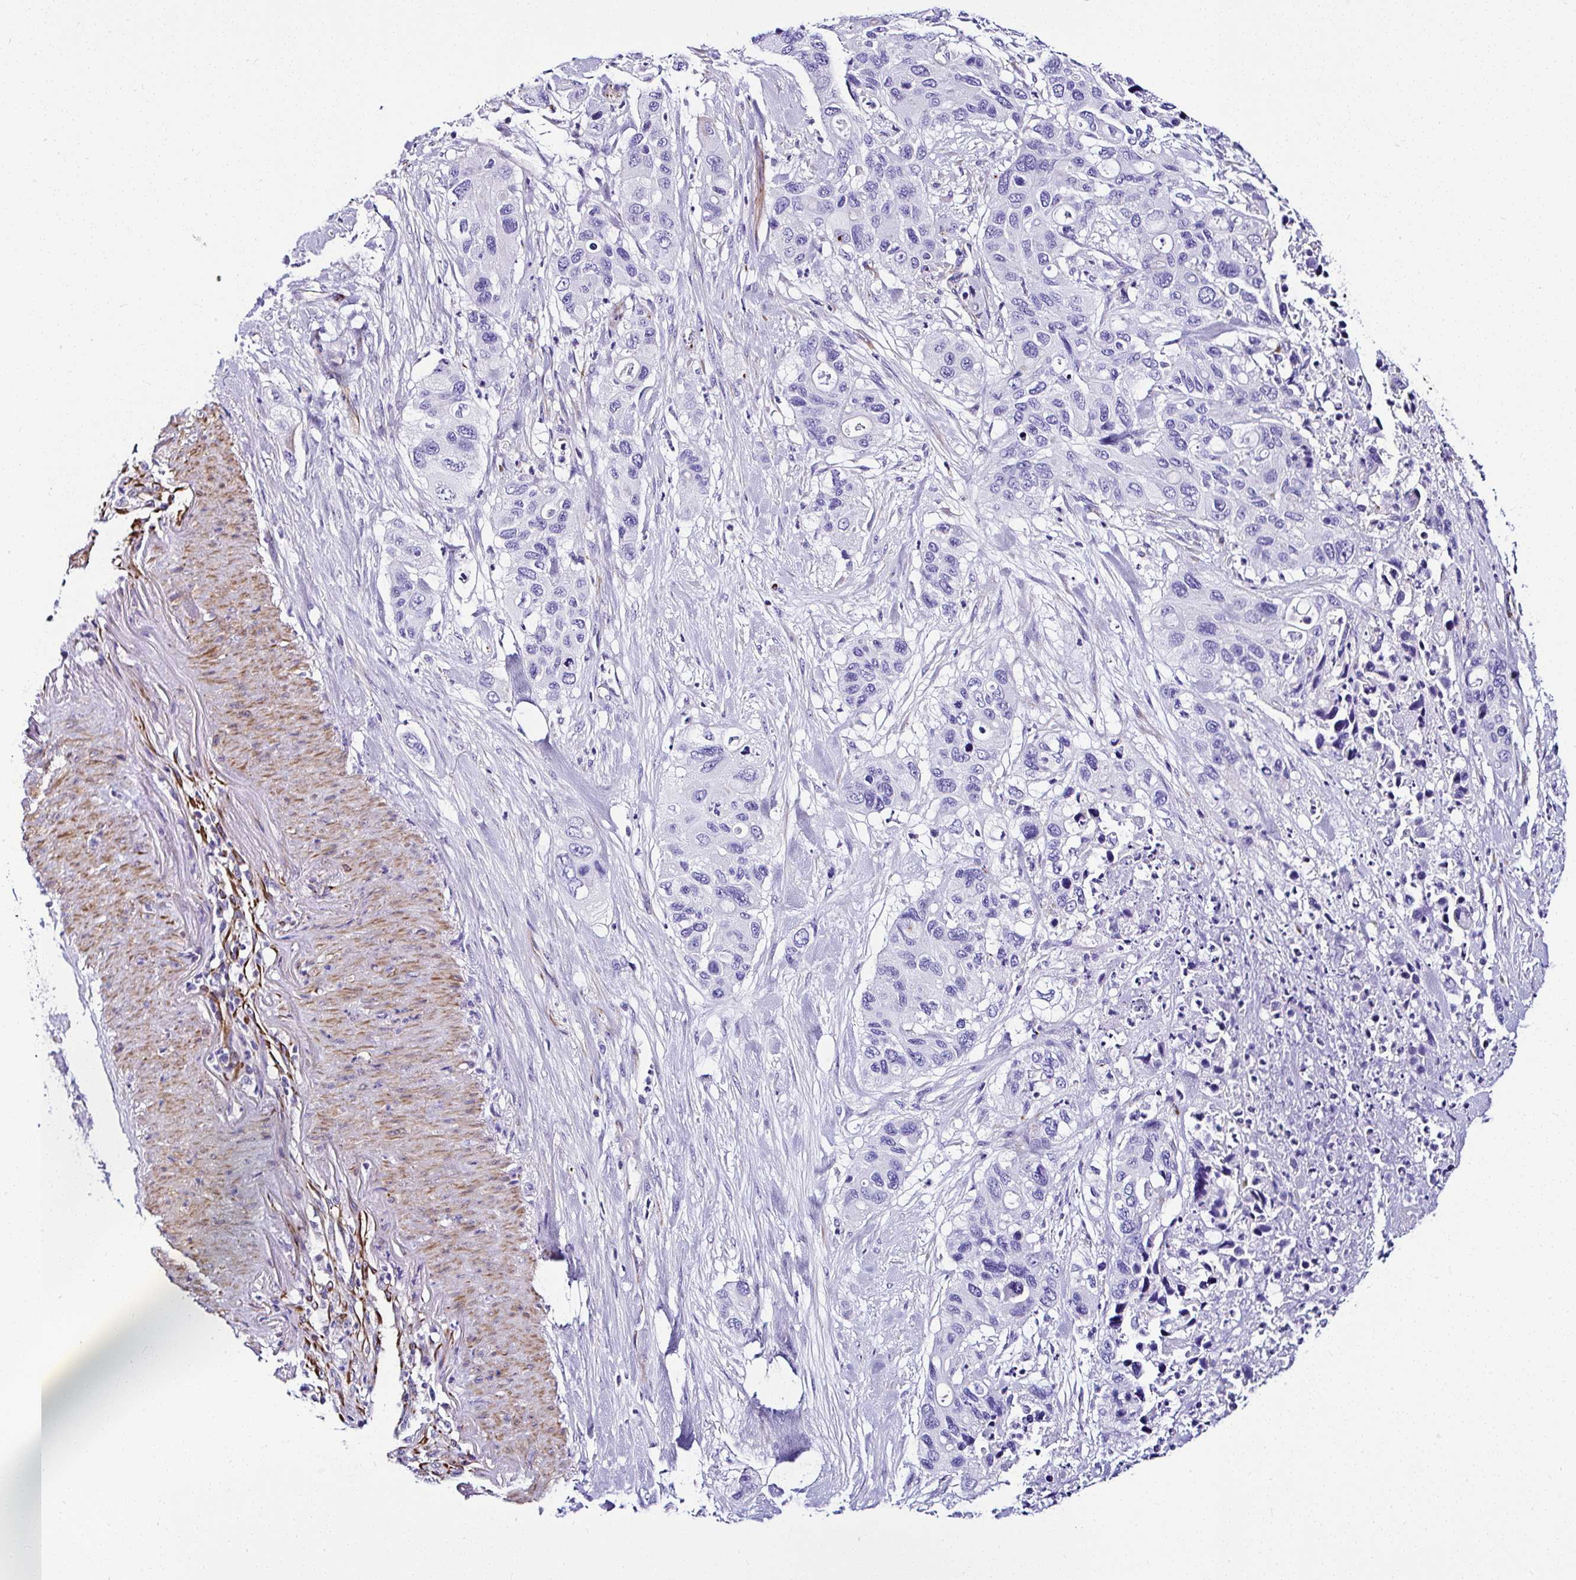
{"staining": {"intensity": "negative", "quantity": "none", "location": "none"}, "tissue": "pancreatic cancer", "cell_type": "Tumor cells", "image_type": "cancer", "snomed": [{"axis": "morphology", "description": "Adenocarcinoma, NOS"}, {"axis": "topography", "description": "Pancreas"}], "caption": "An immunohistochemistry image of pancreatic cancer (adenocarcinoma) is shown. There is no staining in tumor cells of pancreatic cancer (adenocarcinoma).", "gene": "DEPDC5", "patient": {"sex": "female", "age": 71}}